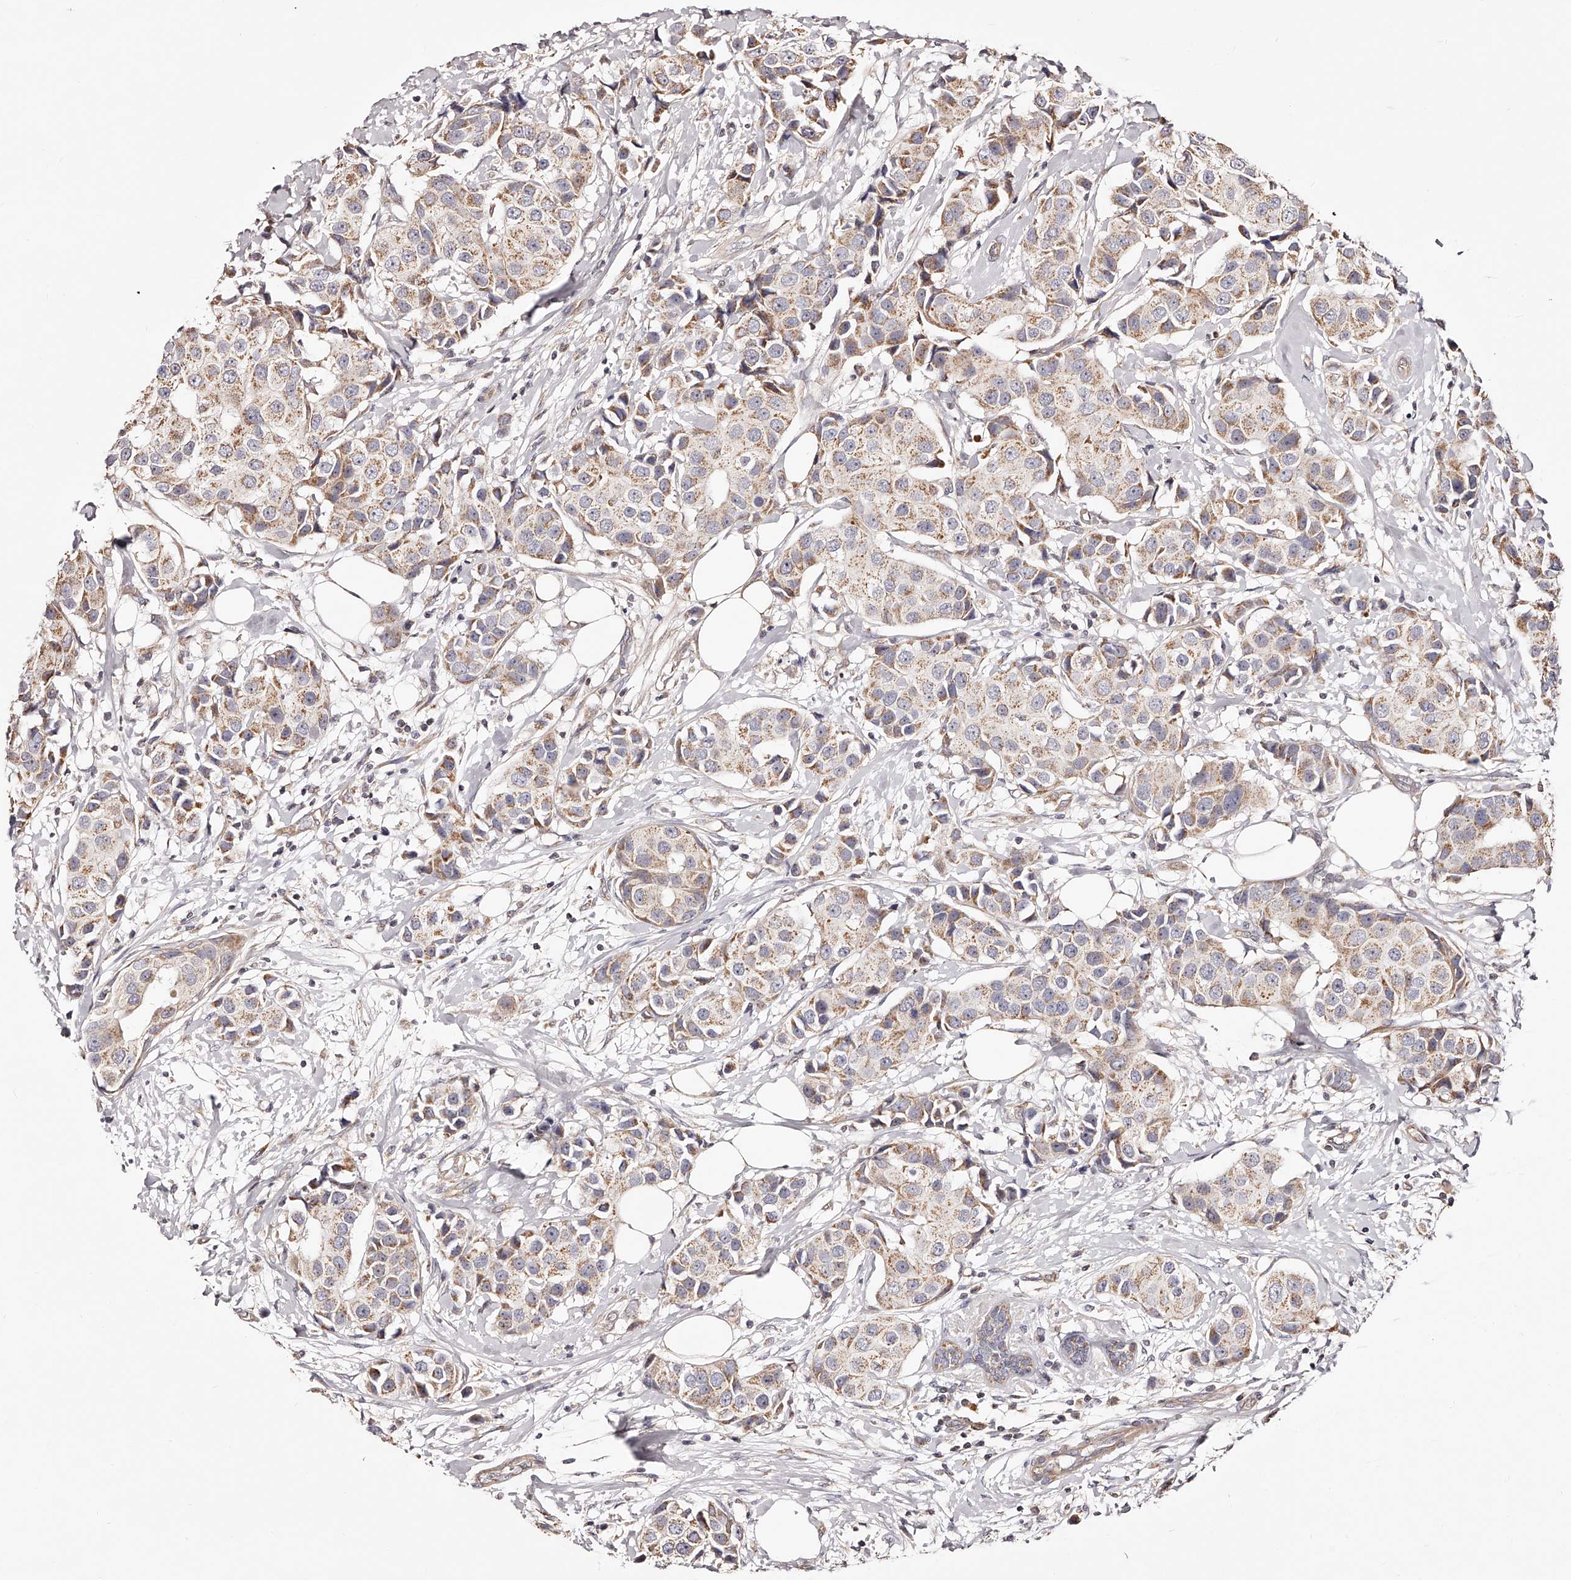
{"staining": {"intensity": "moderate", "quantity": "25%-75%", "location": "cytoplasmic/membranous"}, "tissue": "breast cancer", "cell_type": "Tumor cells", "image_type": "cancer", "snomed": [{"axis": "morphology", "description": "Normal tissue, NOS"}, {"axis": "morphology", "description": "Duct carcinoma"}, {"axis": "topography", "description": "Breast"}], "caption": "Brown immunohistochemical staining in human intraductal carcinoma (breast) demonstrates moderate cytoplasmic/membranous expression in about 25%-75% of tumor cells. (Brightfield microscopy of DAB IHC at high magnification).", "gene": "USP21", "patient": {"sex": "female", "age": 39}}